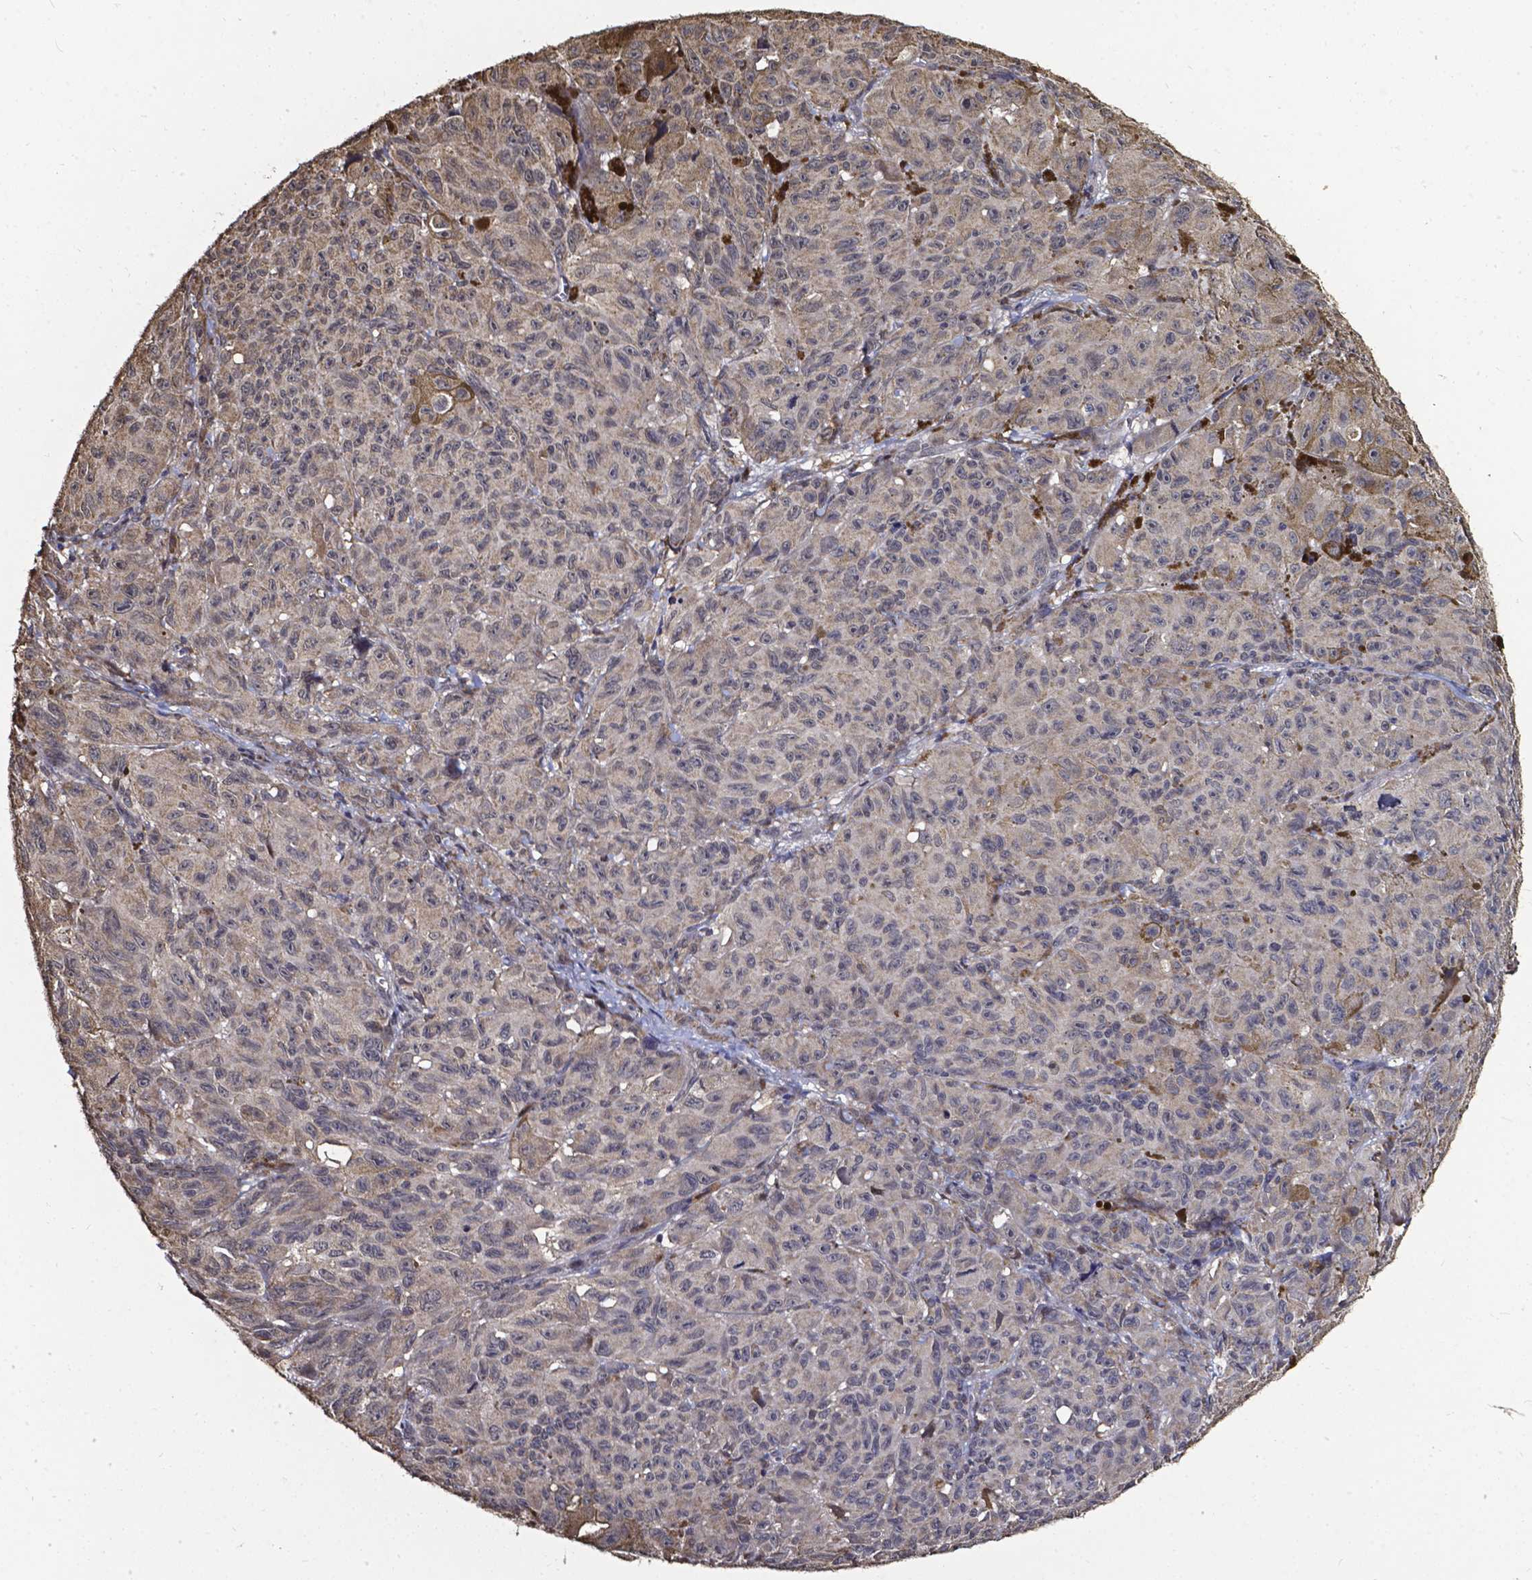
{"staining": {"intensity": "negative", "quantity": "none", "location": "none"}, "tissue": "melanoma", "cell_type": "Tumor cells", "image_type": "cancer", "snomed": [{"axis": "morphology", "description": "Malignant melanoma, NOS"}, {"axis": "topography", "description": "Vulva, labia, clitoris and Bartholin´s gland, NO"}], "caption": "Immunohistochemistry (IHC) photomicrograph of human melanoma stained for a protein (brown), which demonstrates no staining in tumor cells.", "gene": "GLRA2", "patient": {"sex": "female", "age": 75}}